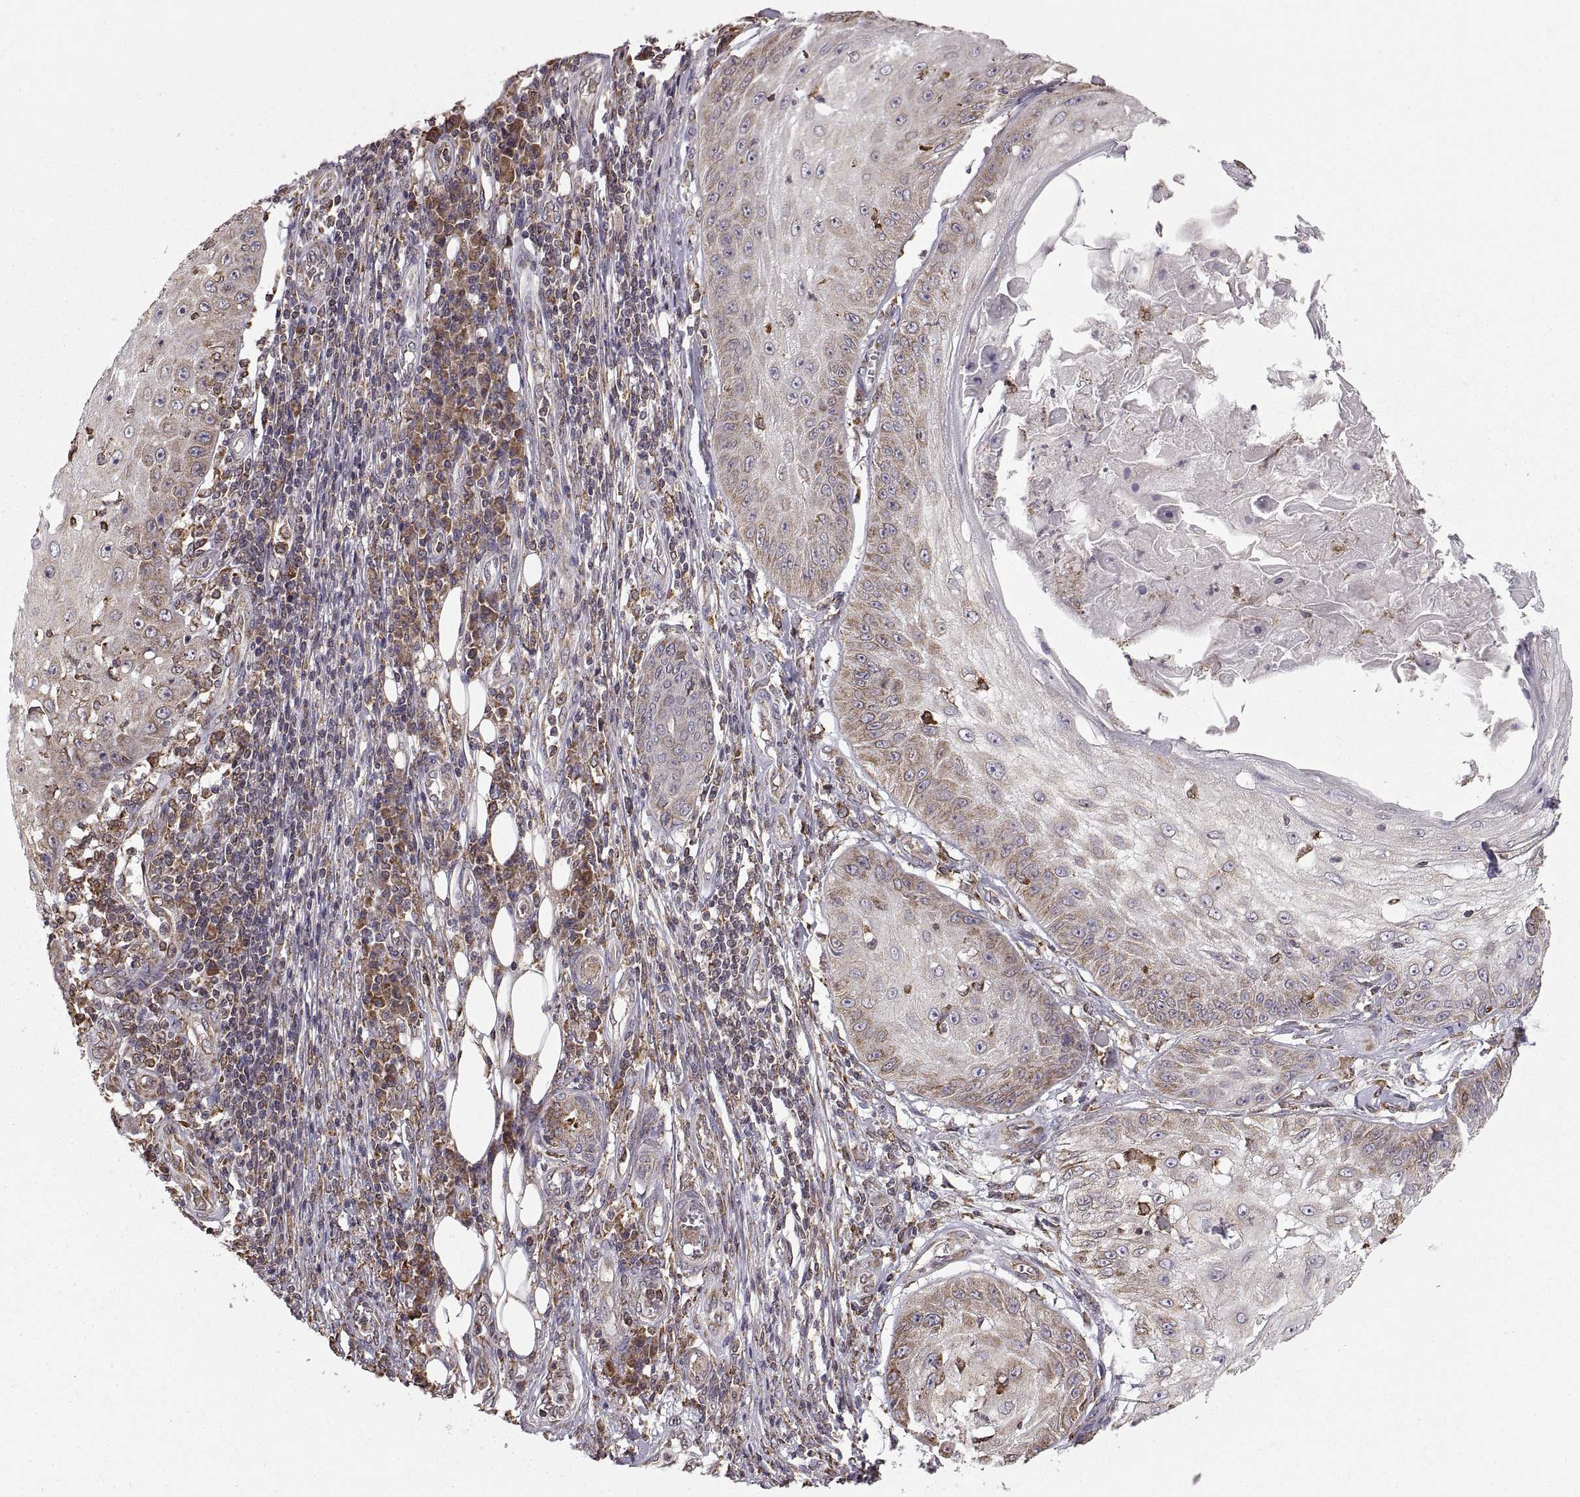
{"staining": {"intensity": "weak", "quantity": "25%-75%", "location": "cytoplasmic/membranous"}, "tissue": "skin cancer", "cell_type": "Tumor cells", "image_type": "cancer", "snomed": [{"axis": "morphology", "description": "Squamous cell carcinoma, NOS"}, {"axis": "topography", "description": "Skin"}], "caption": "Squamous cell carcinoma (skin) stained with a brown dye demonstrates weak cytoplasmic/membranous positive positivity in approximately 25%-75% of tumor cells.", "gene": "PDIA3", "patient": {"sex": "male", "age": 70}}